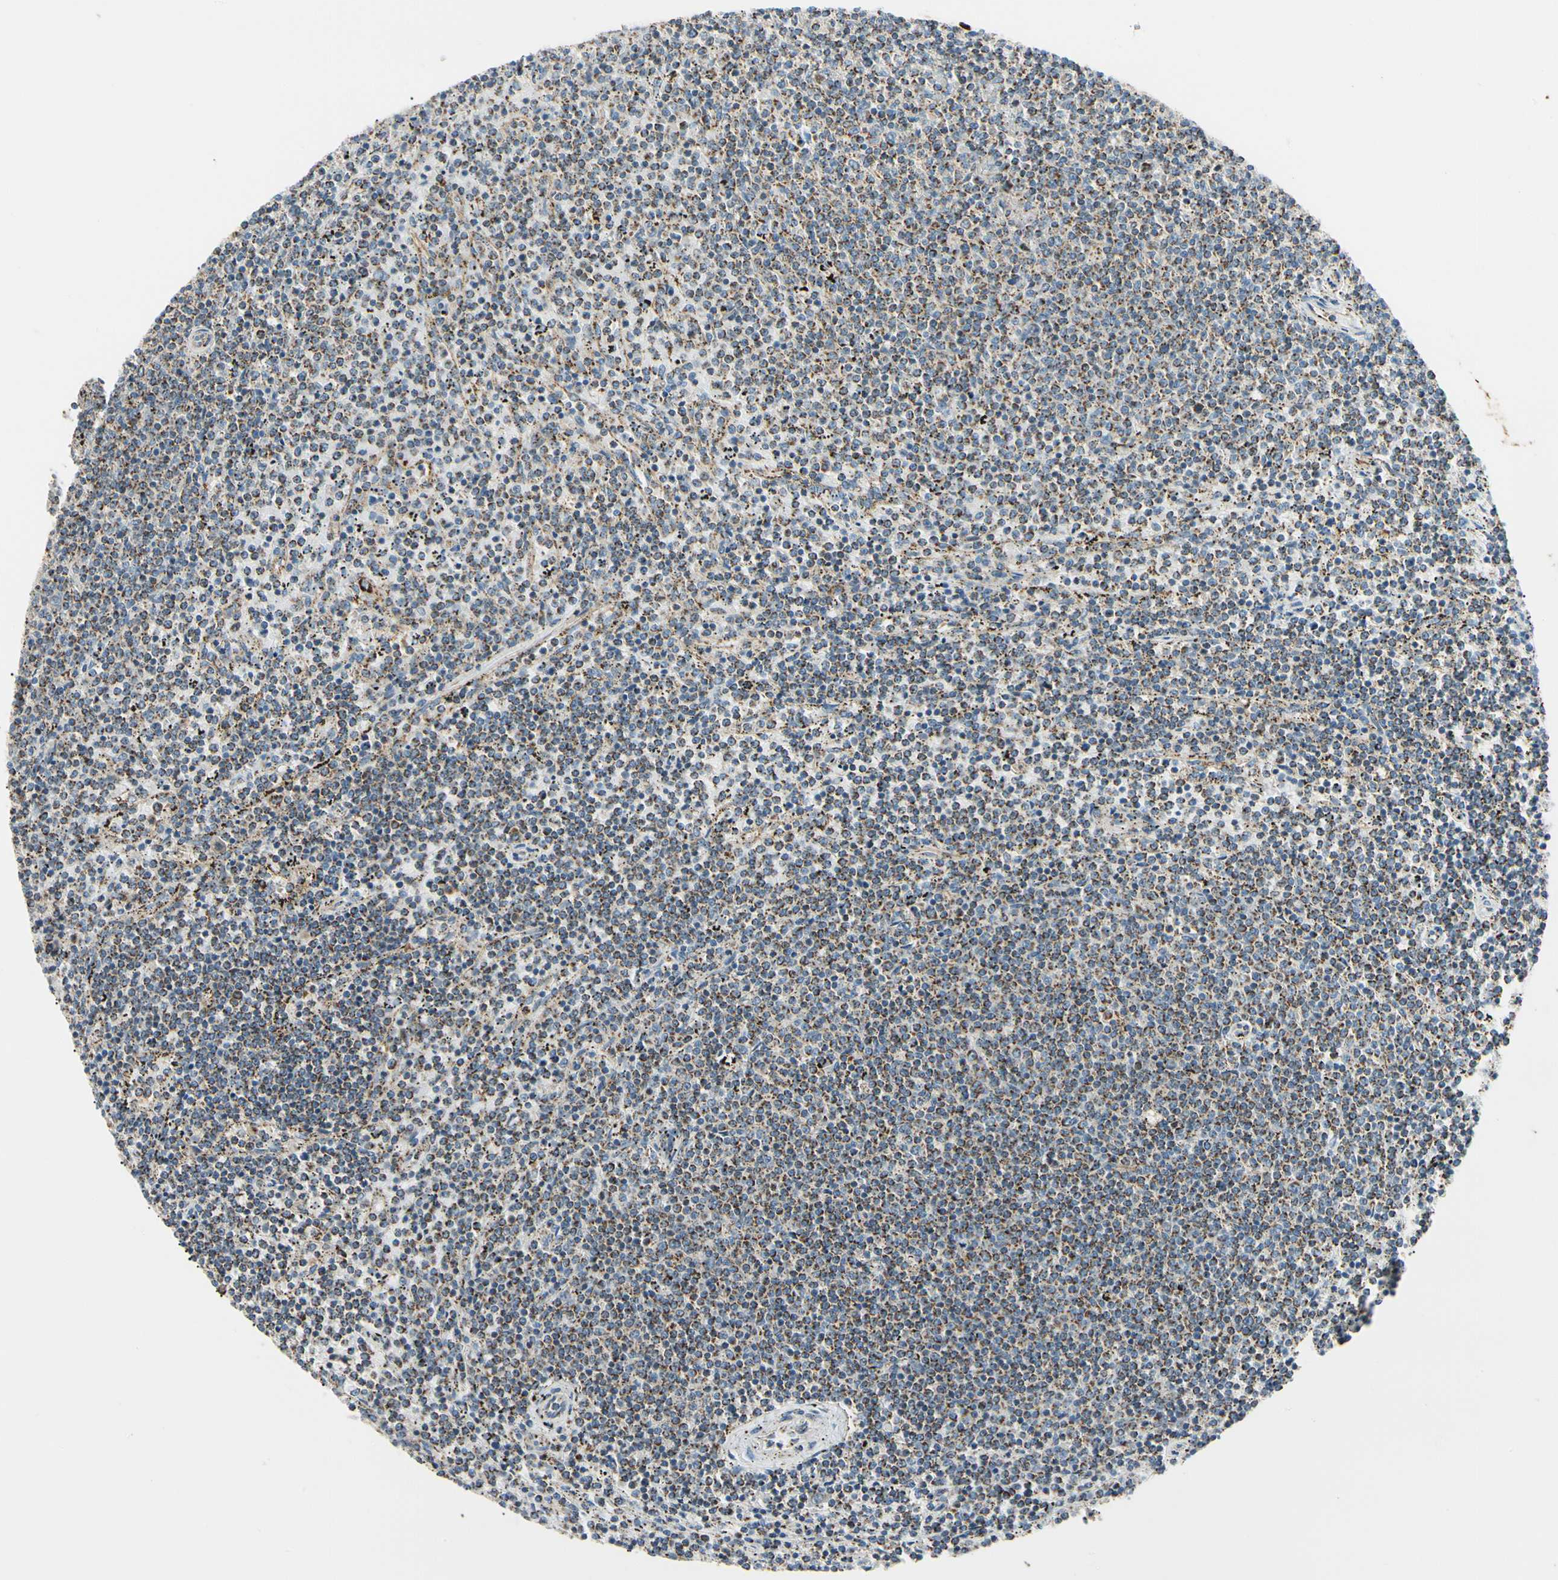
{"staining": {"intensity": "moderate", "quantity": "25%-75%", "location": "cytoplasmic/membranous"}, "tissue": "lymphoma", "cell_type": "Tumor cells", "image_type": "cancer", "snomed": [{"axis": "morphology", "description": "Malignant lymphoma, non-Hodgkin's type, Low grade"}, {"axis": "topography", "description": "Spleen"}], "caption": "Immunohistochemistry image of lymphoma stained for a protein (brown), which displays medium levels of moderate cytoplasmic/membranous expression in about 25%-75% of tumor cells.", "gene": "TBC1D10A", "patient": {"sex": "female", "age": 50}}